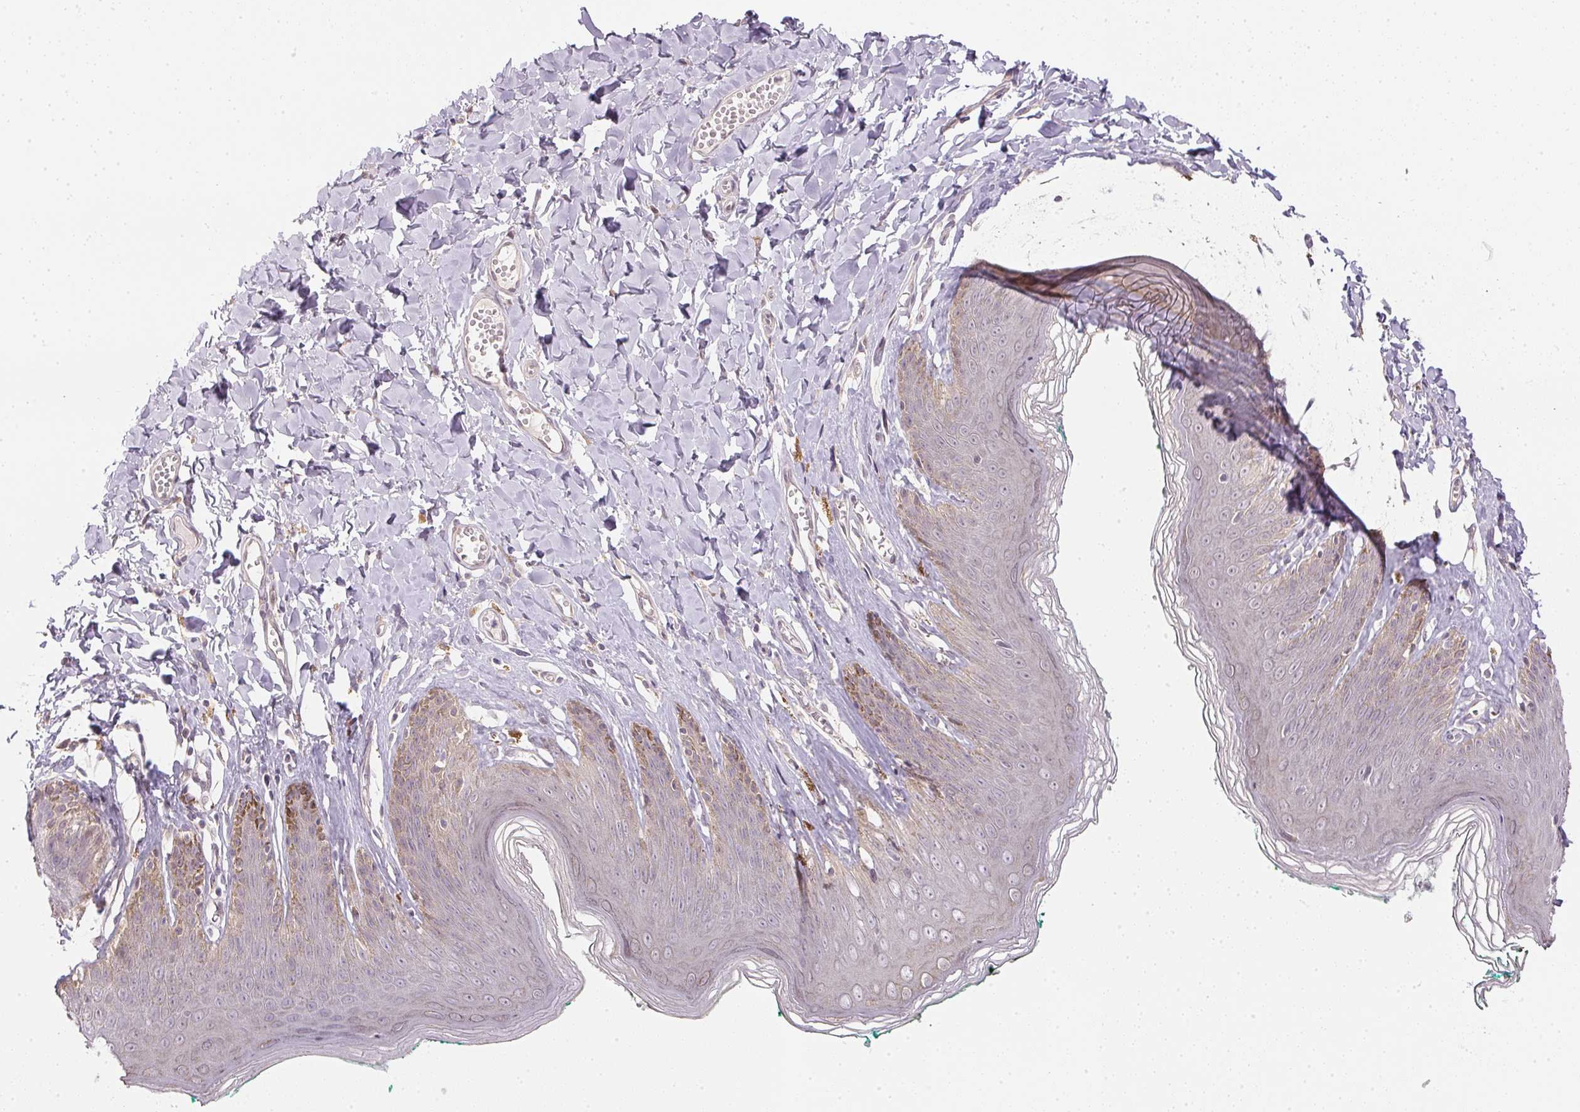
{"staining": {"intensity": "negative", "quantity": "none", "location": "none"}, "tissue": "skin", "cell_type": "Epidermal cells", "image_type": "normal", "snomed": [{"axis": "morphology", "description": "Normal tissue, NOS"}, {"axis": "topography", "description": "Vulva"}, {"axis": "topography", "description": "Peripheral nerve tissue"}], "caption": "Human skin stained for a protein using immunohistochemistry displays no positivity in epidermal cells.", "gene": "TTC23L", "patient": {"sex": "female", "age": 66}}